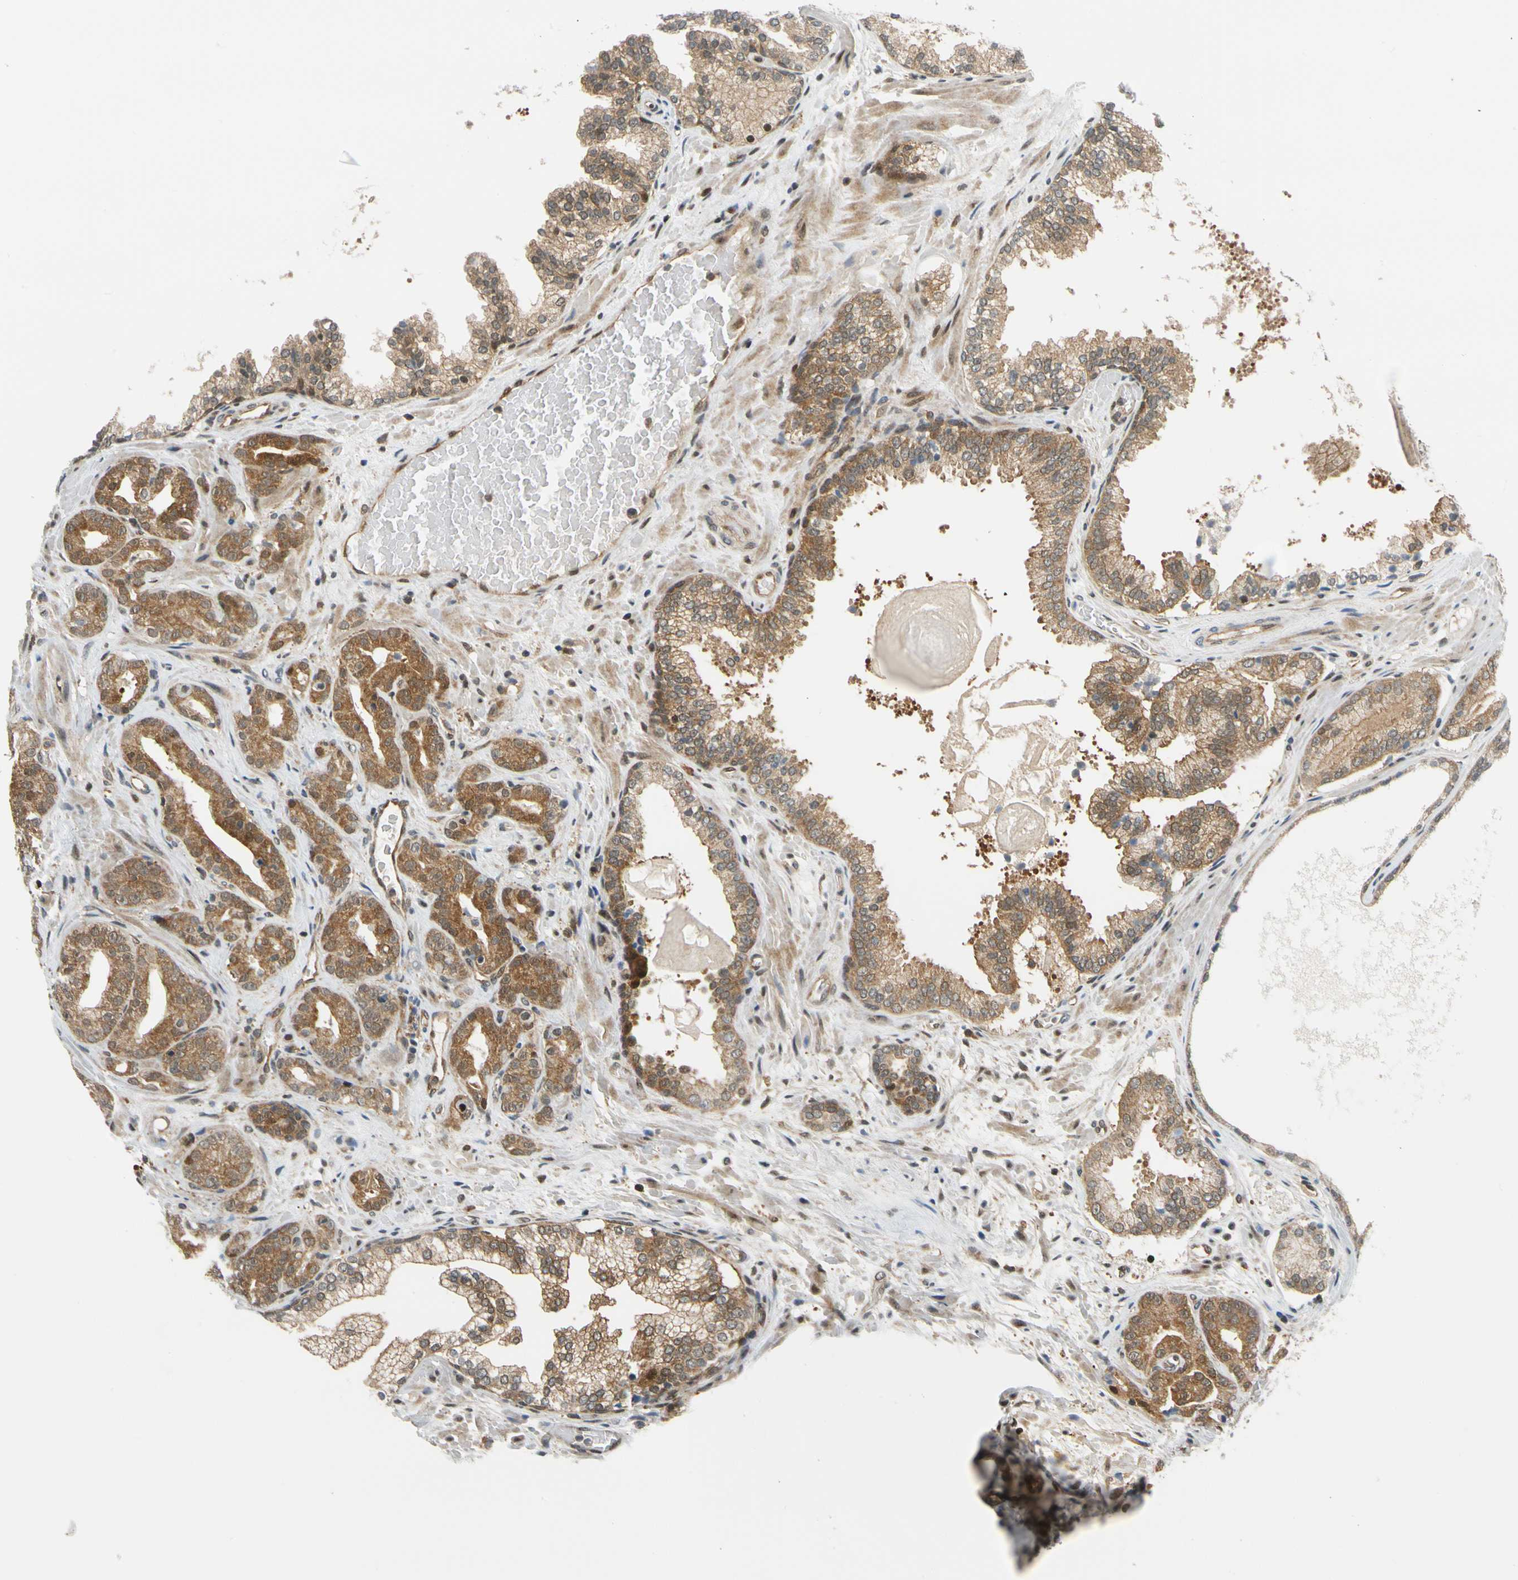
{"staining": {"intensity": "strong", "quantity": ">75%", "location": "cytoplasmic/membranous"}, "tissue": "prostate cancer", "cell_type": "Tumor cells", "image_type": "cancer", "snomed": [{"axis": "morphology", "description": "Adenocarcinoma, Low grade"}, {"axis": "topography", "description": "Prostate"}], "caption": "Approximately >75% of tumor cells in prostate low-grade adenocarcinoma reveal strong cytoplasmic/membranous protein expression as visualized by brown immunohistochemical staining.", "gene": "MAPK9", "patient": {"sex": "male", "age": 63}}